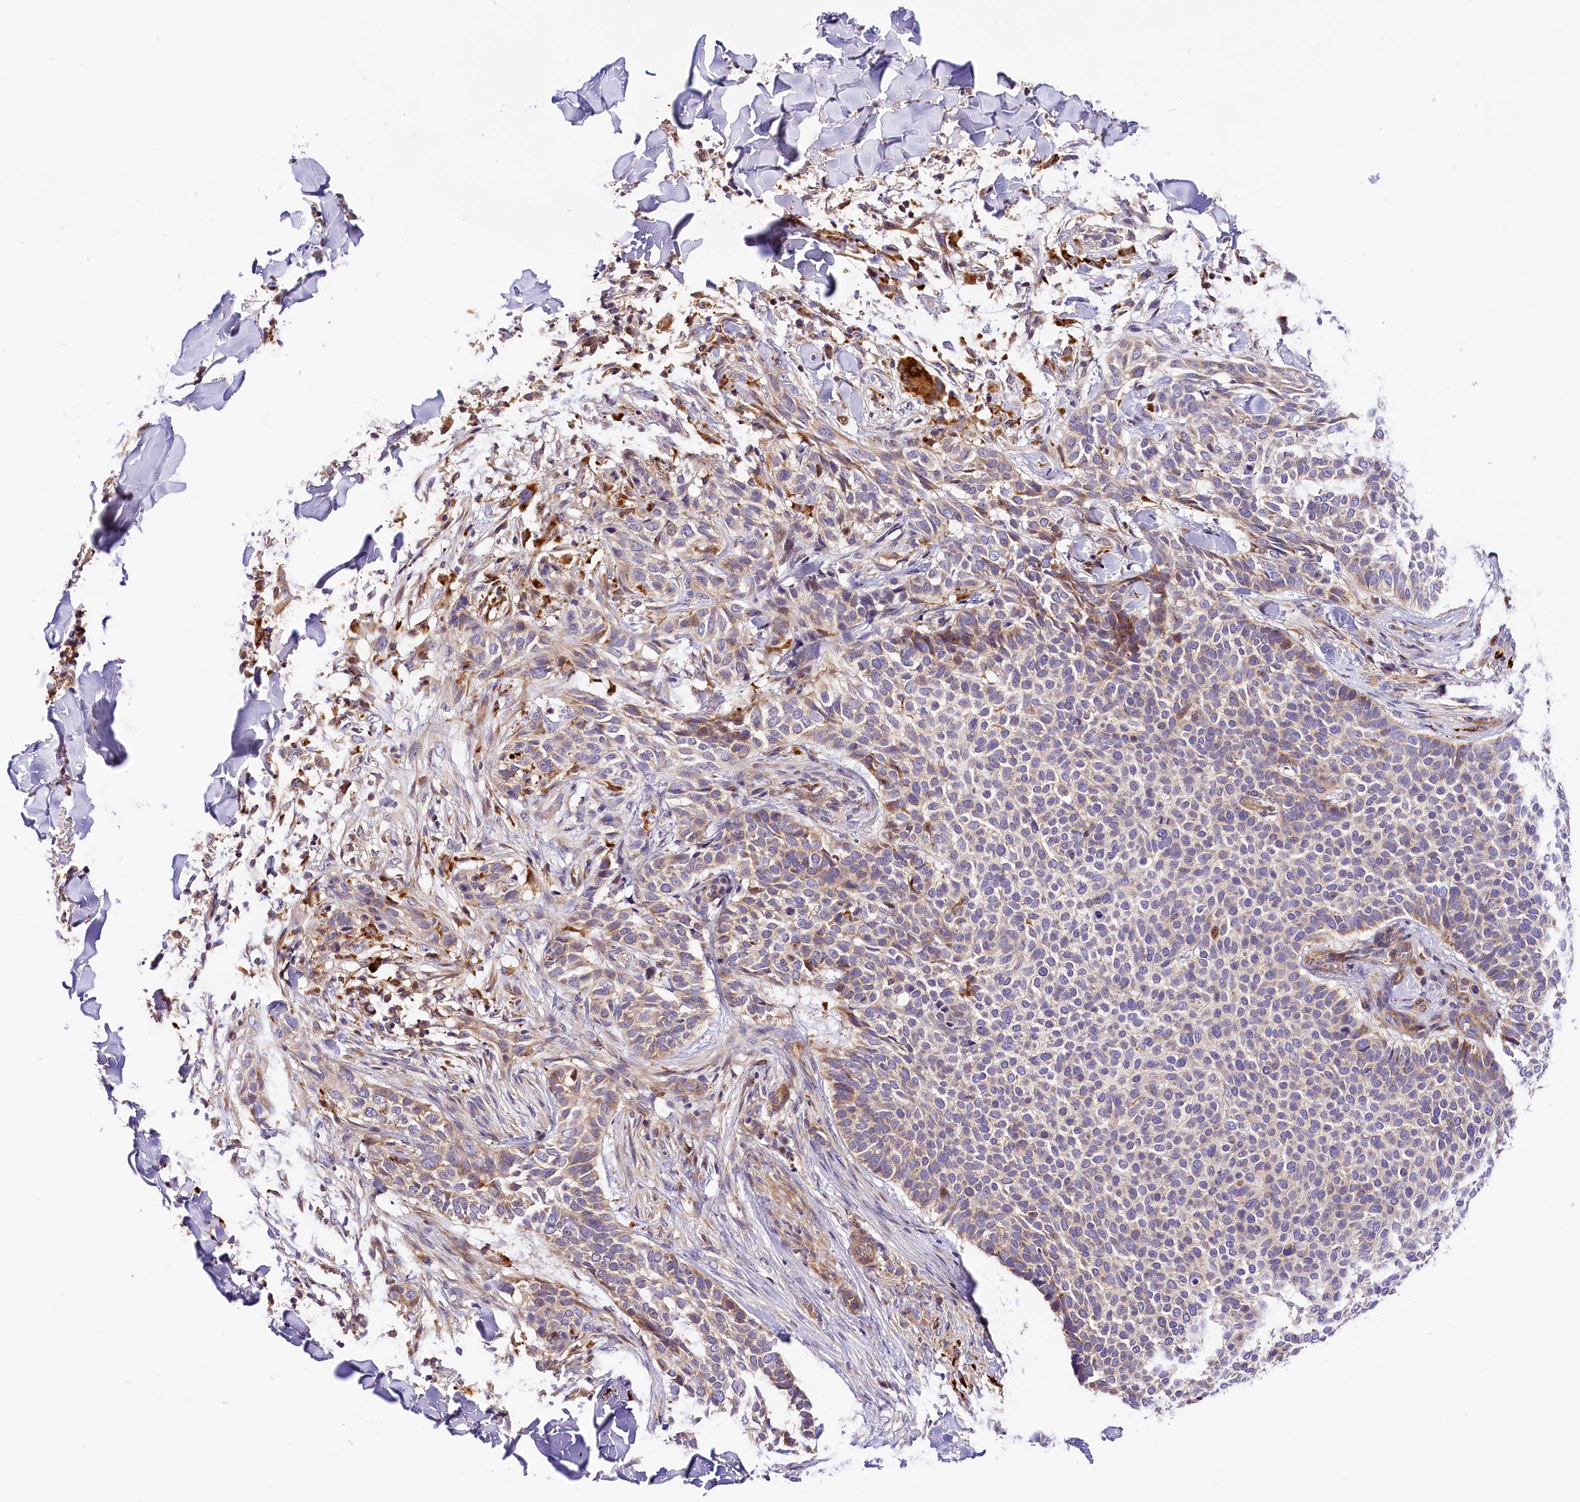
{"staining": {"intensity": "weak", "quantity": "<25%", "location": "cytoplasmic/membranous"}, "tissue": "skin cancer", "cell_type": "Tumor cells", "image_type": "cancer", "snomed": [{"axis": "morphology", "description": "Normal tissue, NOS"}, {"axis": "morphology", "description": "Basal cell carcinoma"}, {"axis": "topography", "description": "Skin"}], "caption": "Immunohistochemistry (IHC) of human skin cancer (basal cell carcinoma) reveals no expression in tumor cells.", "gene": "ARMC6", "patient": {"sex": "male", "age": 67}}